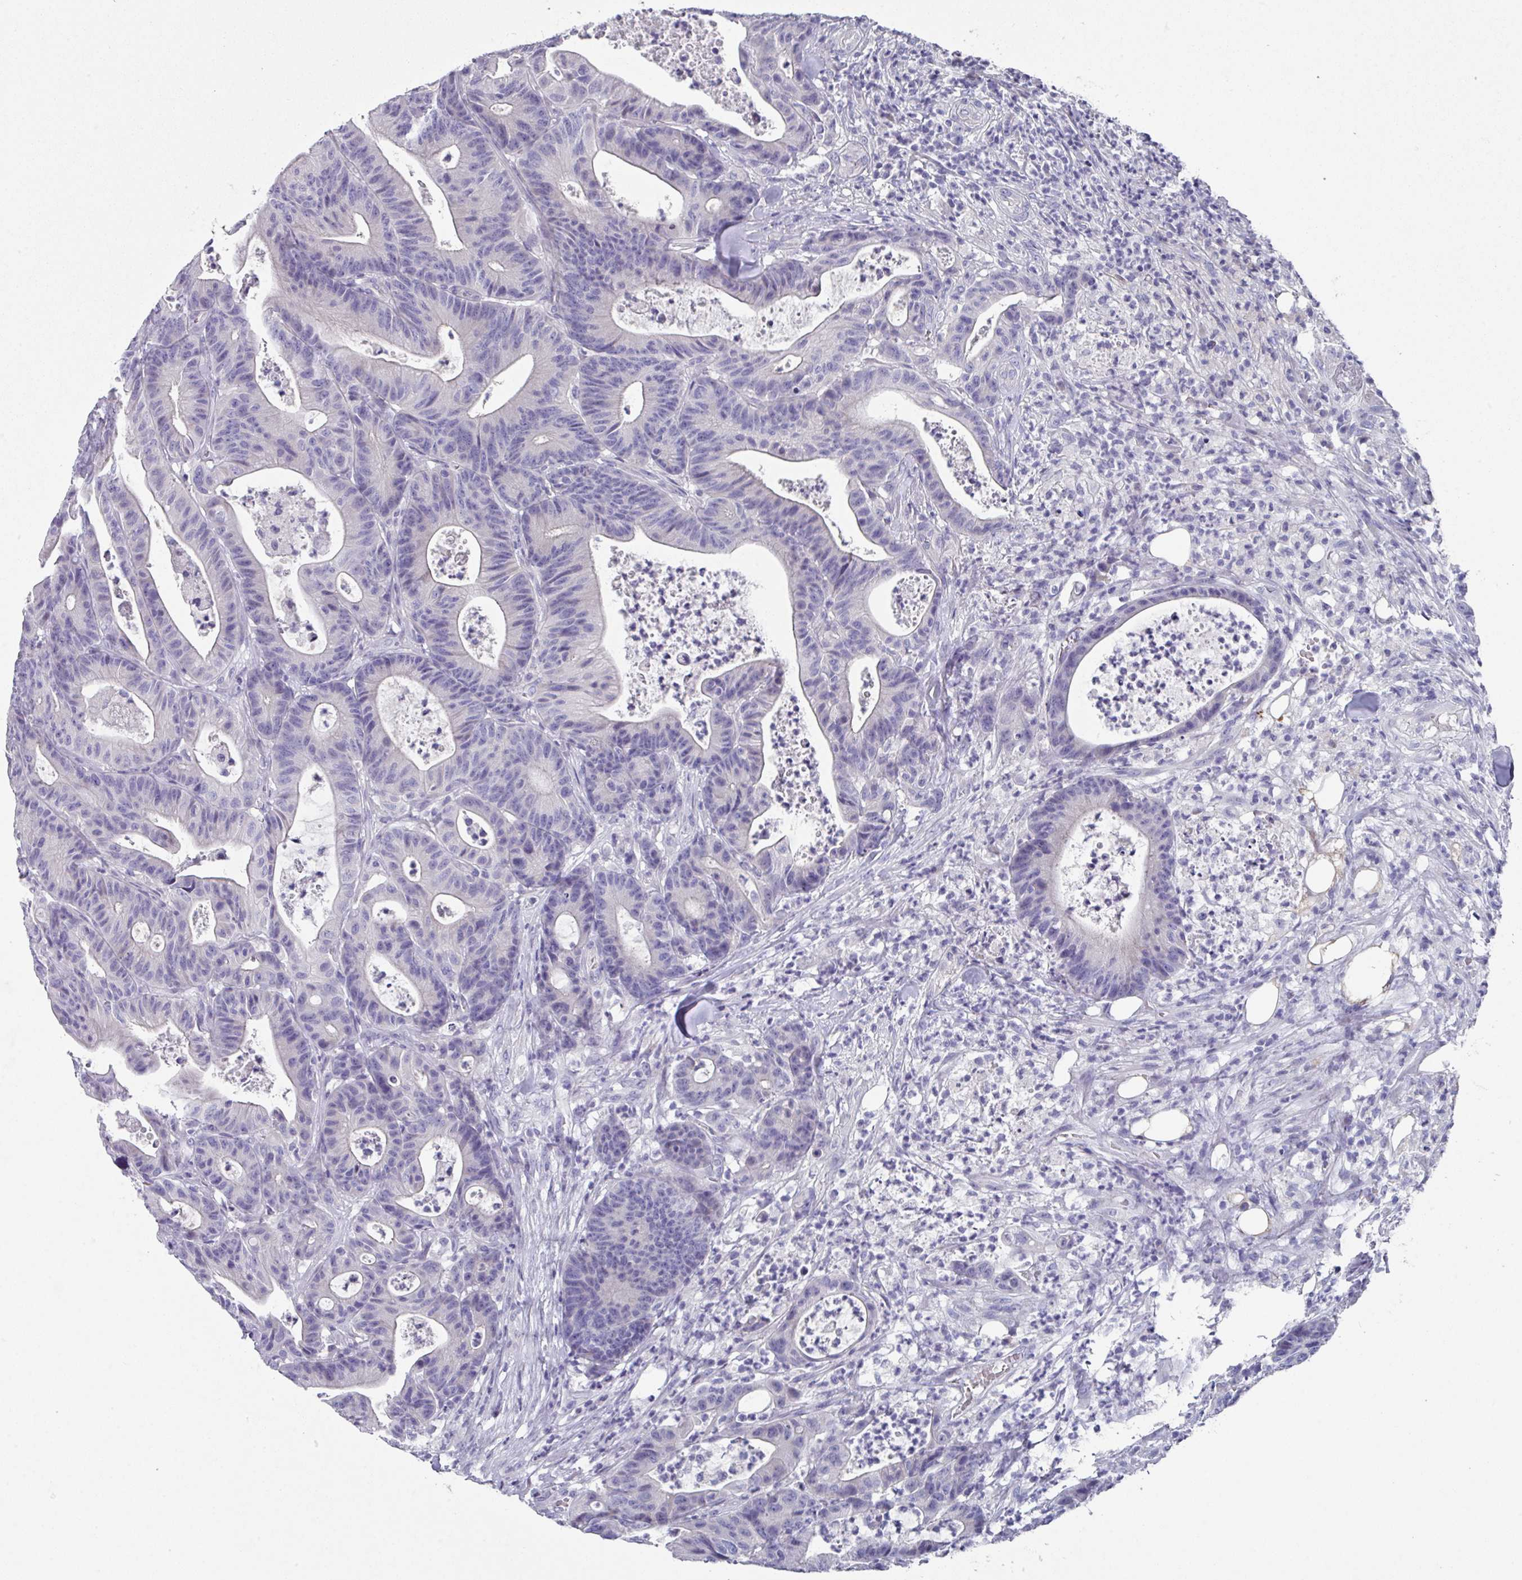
{"staining": {"intensity": "negative", "quantity": "none", "location": "none"}, "tissue": "colorectal cancer", "cell_type": "Tumor cells", "image_type": "cancer", "snomed": [{"axis": "morphology", "description": "Adenocarcinoma, NOS"}, {"axis": "topography", "description": "Colon"}], "caption": "Adenocarcinoma (colorectal) stained for a protein using immunohistochemistry exhibits no staining tumor cells.", "gene": "DEFB115", "patient": {"sex": "female", "age": 84}}